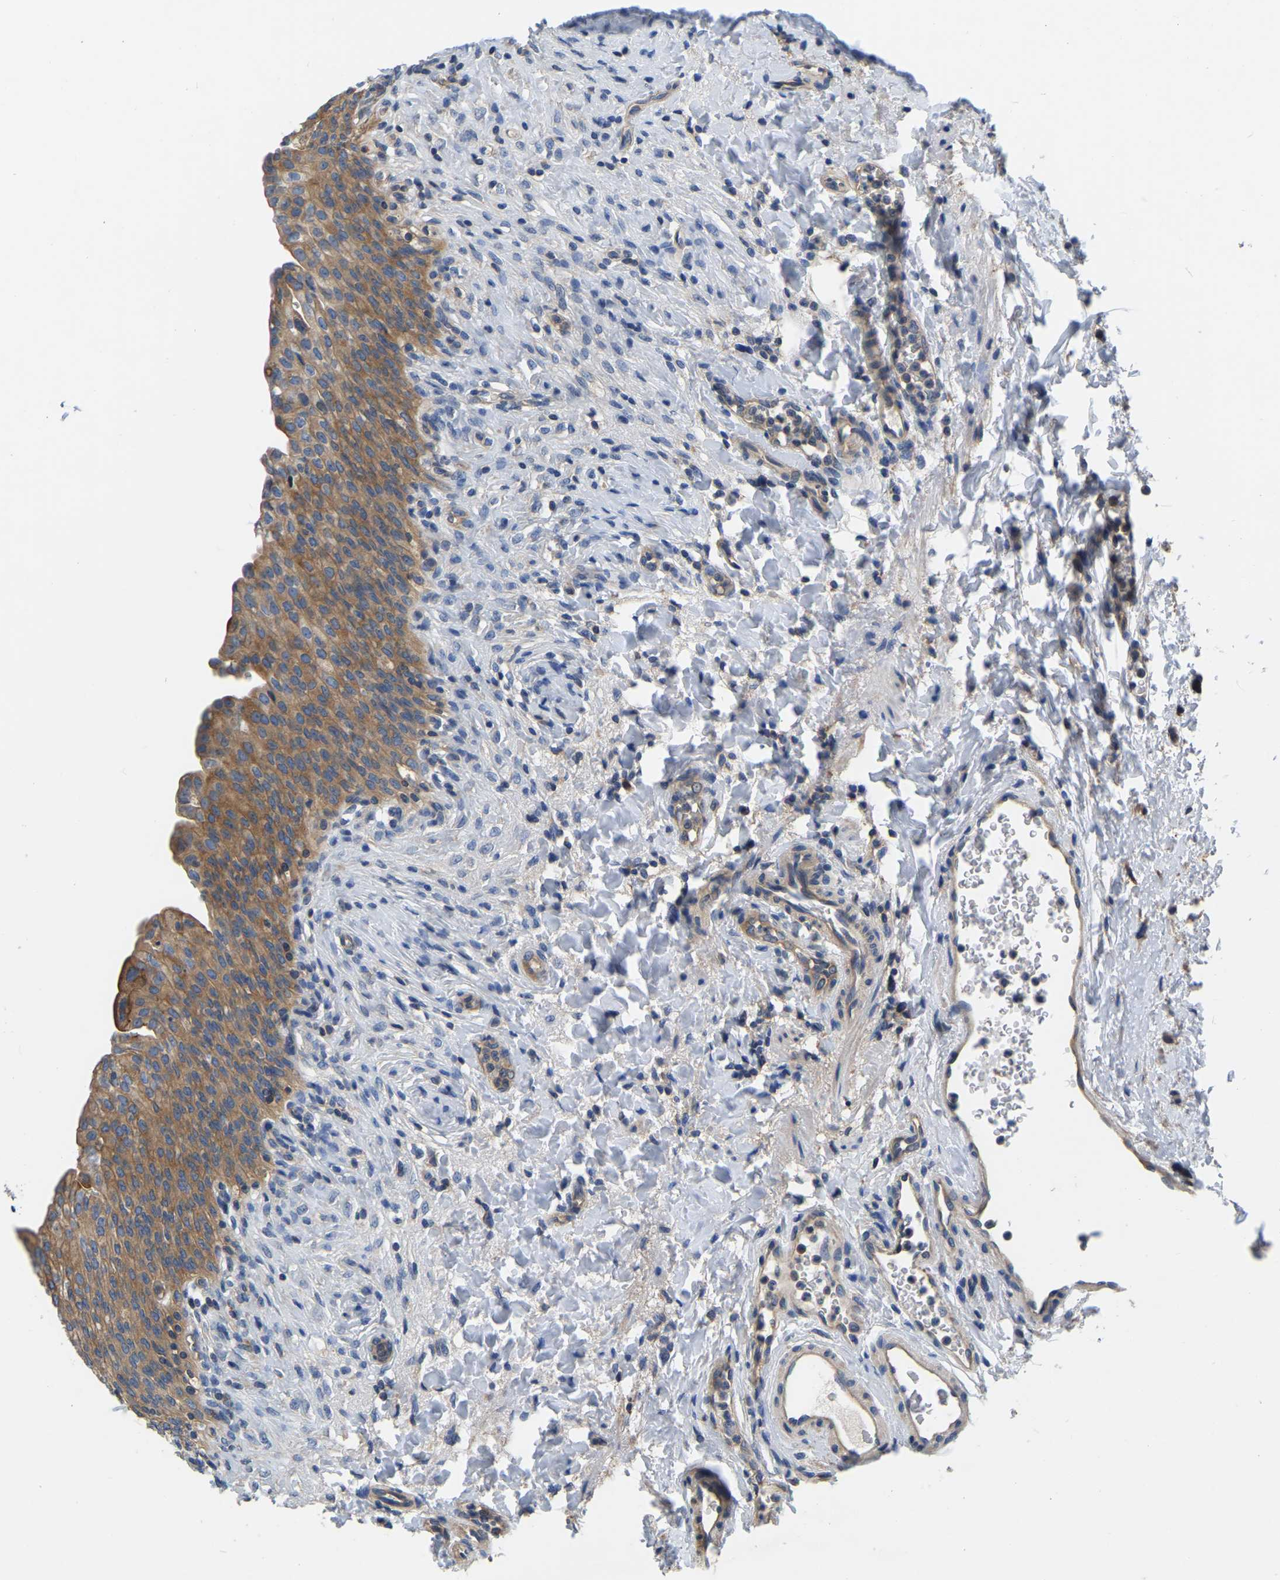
{"staining": {"intensity": "moderate", "quantity": ">75%", "location": "cytoplasmic/membranous"}, "tissue": "urinary bladder", "cell_type": "Urothelial cells", "image_type": "normal", "snomed": [{"axis": "morphology", "description": "Urothelial carcinoma, High grade"}, {"axis": "topography", "description": "Urinary bladder"}], "caption": "Protein analysis of benign urinary bladder shows moderate cytoplasmic/membranous staining in about >75% of urothelial cells.", "gene": "GARS1", "patient": {"sex": "male", "age": 46}}